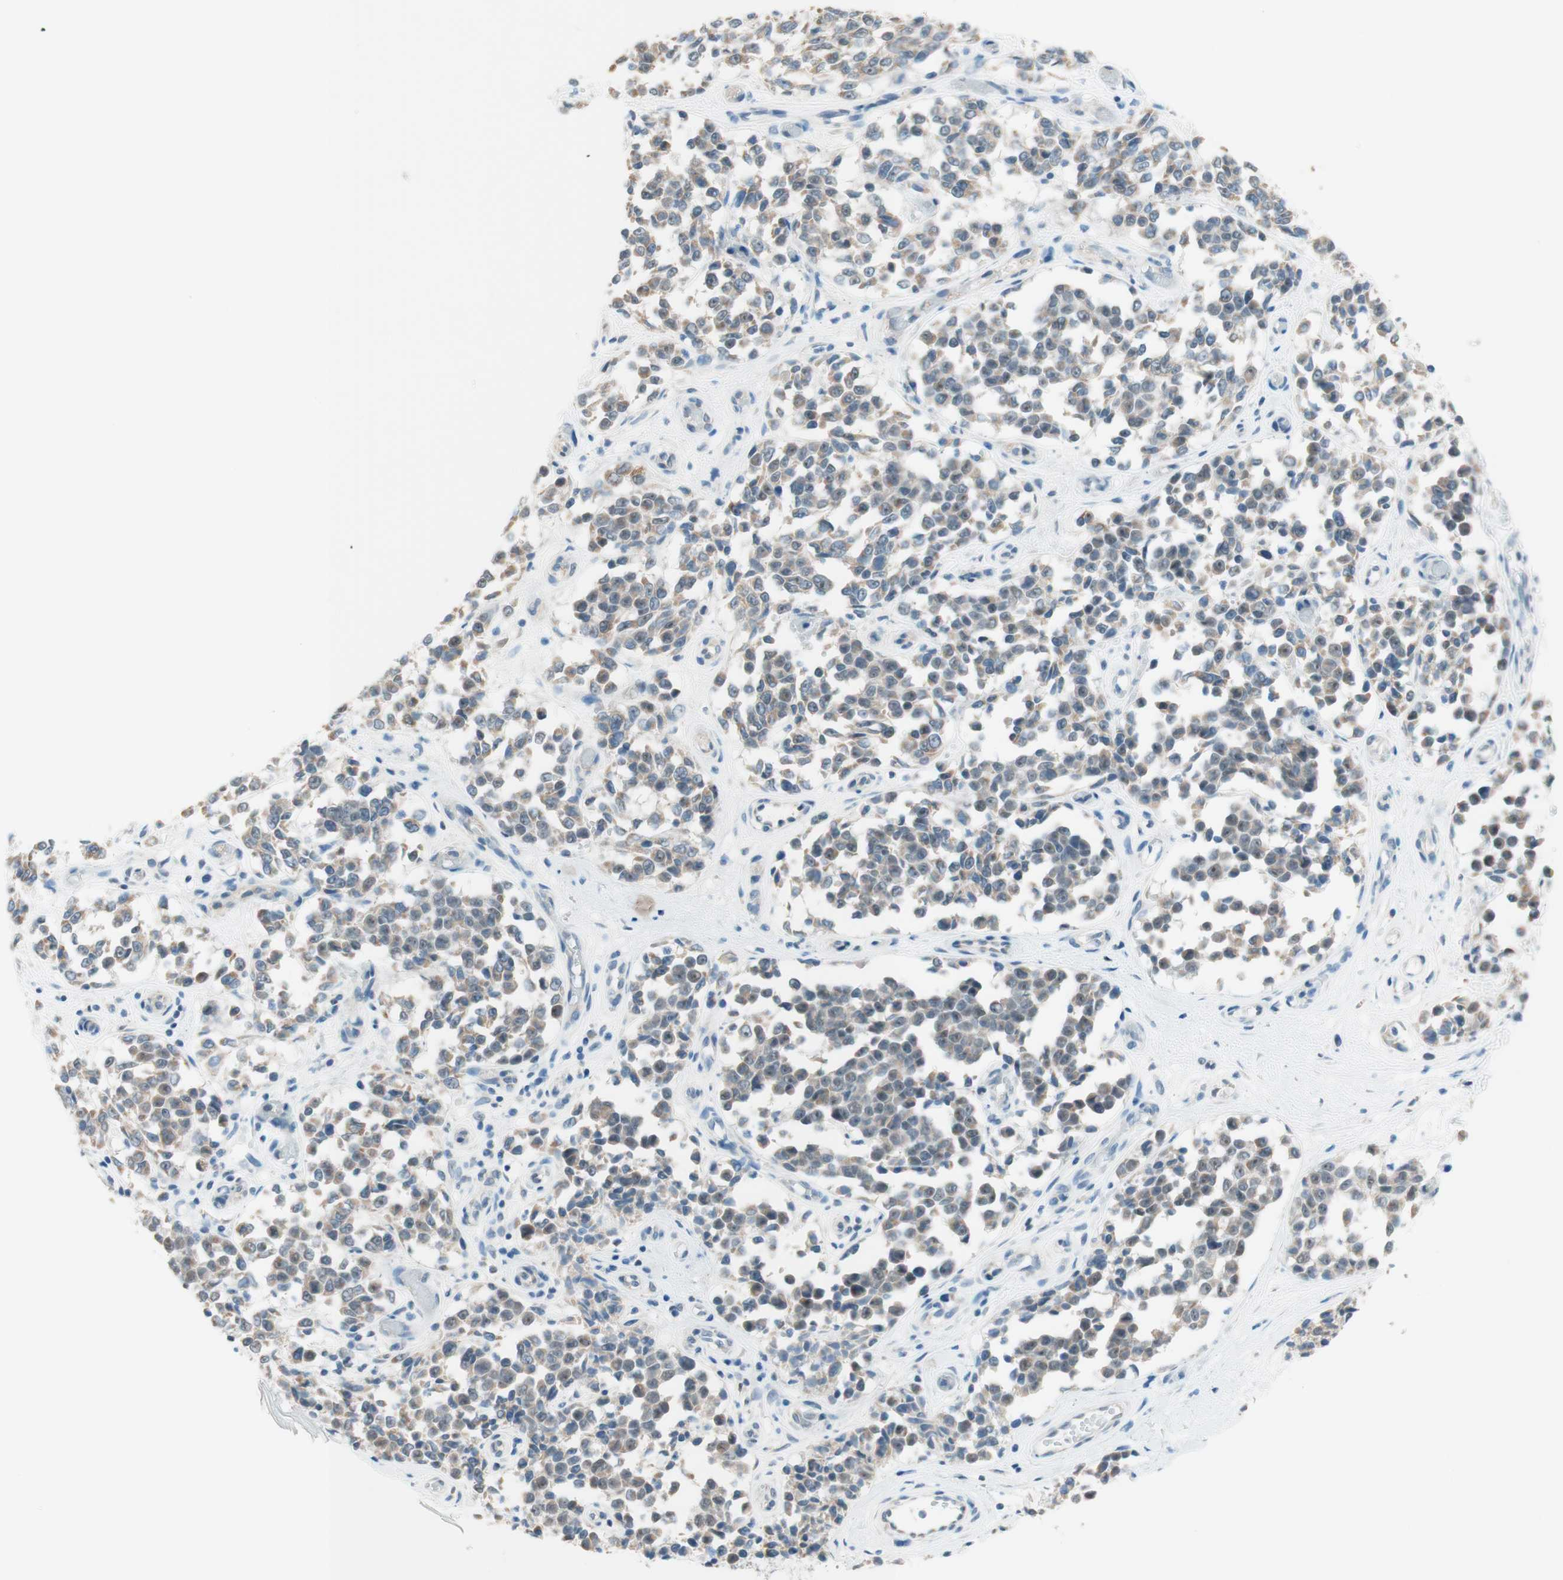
{"staining": {"intensity": "weak", "quantity": "25%-75%", "location": "cytoplasmic/membranous,nuclear"}, "tissue": "melanoma", "cell_type": "Tumor cells", "image_type": "cancer", "snomed": [{"axis": "morphology", "description": "Malignant melanoma, NOS"}, {"axis": "topography", "description": "Skin"}], "caption": "This is a photomicrograph of IHC staining of malignant melanoma, which shows weak positivity in the cytoplasmic/membranous and nuclear of tumor cells.", "gene": "JPH1", "patient": {"sex": "female", "age": 64}}